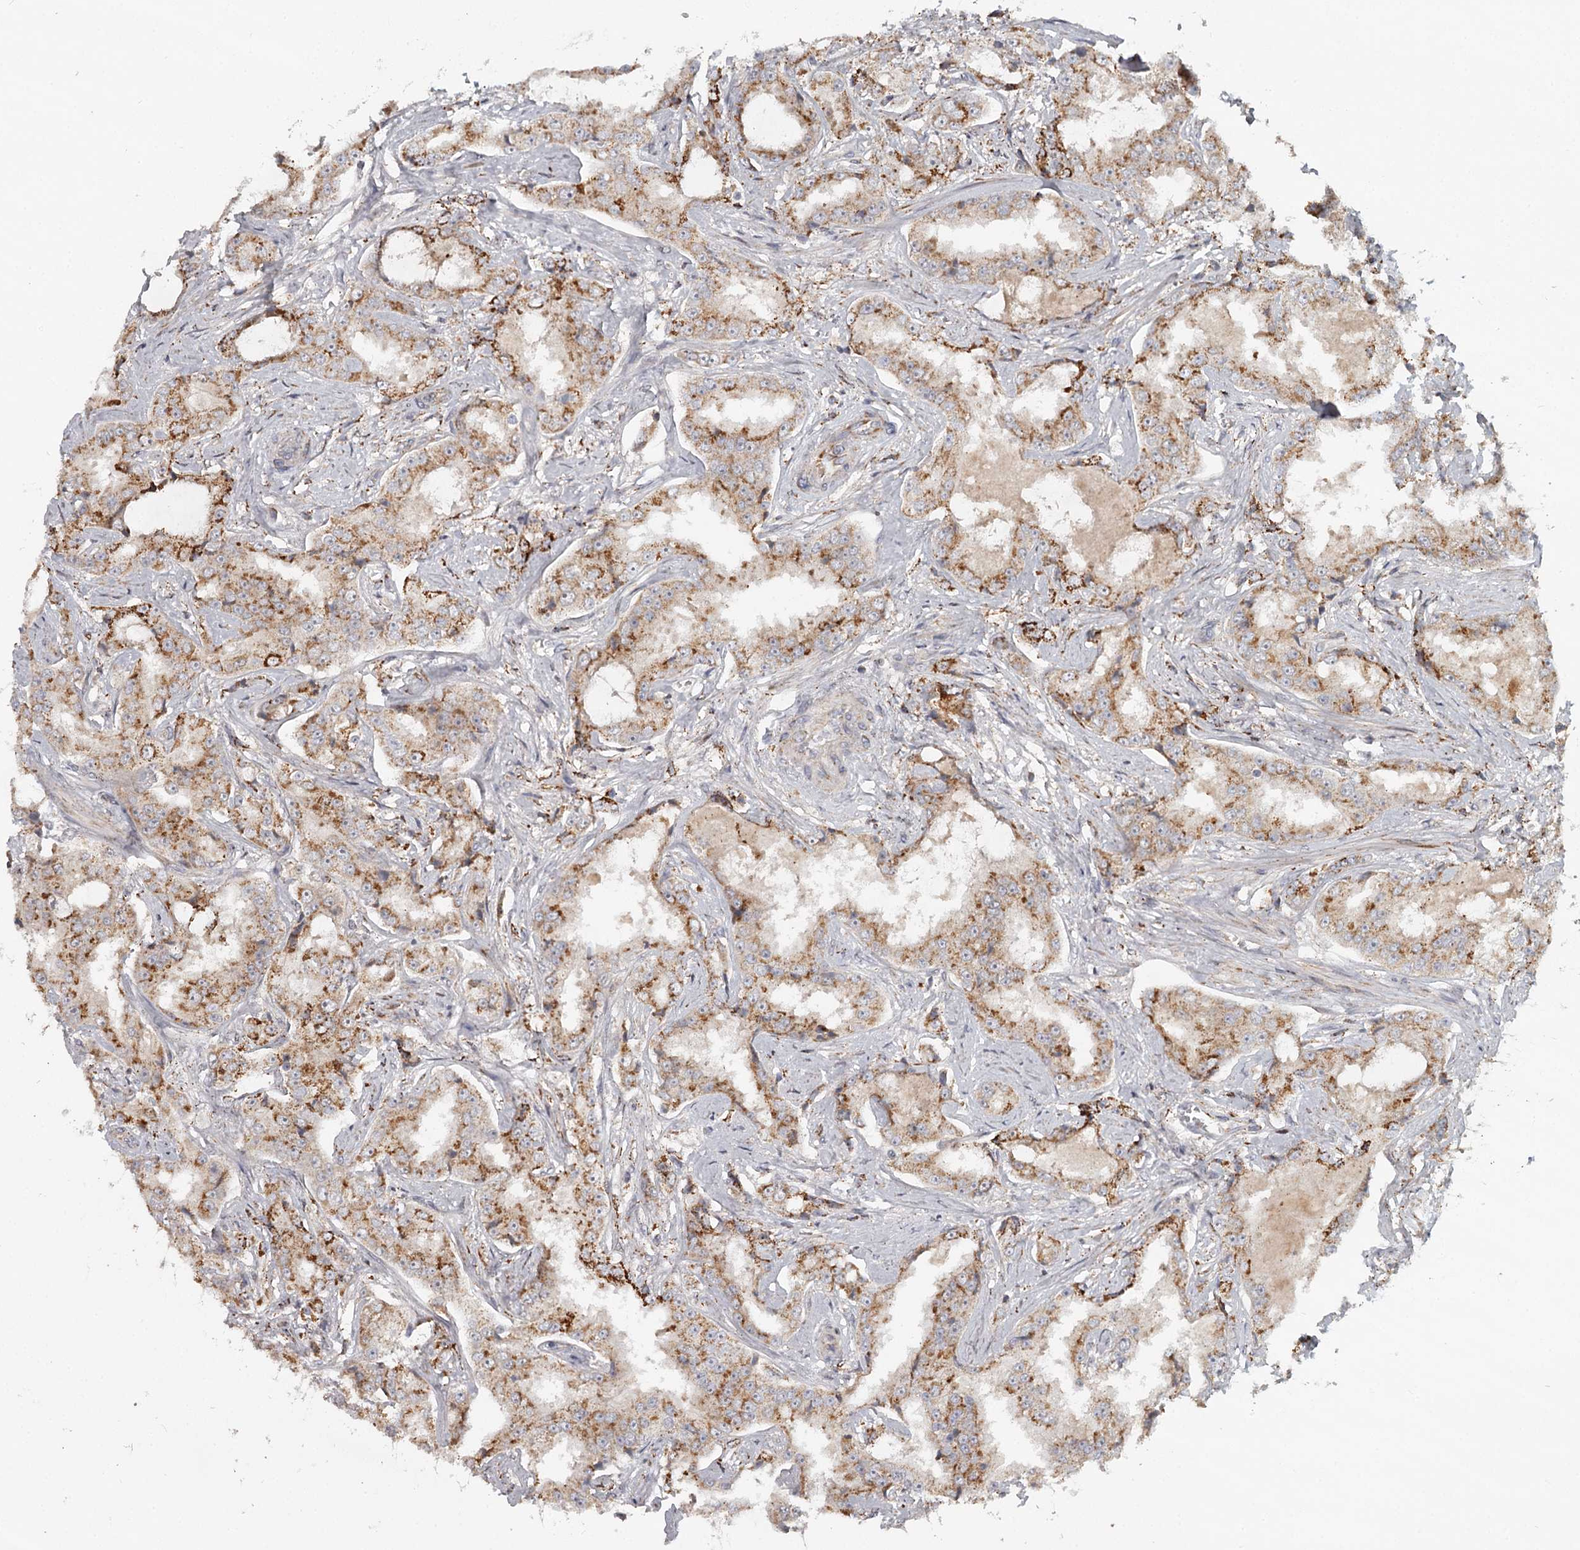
{"staining": {"intensity": "moderate", "quantity": ">75%", "location": "cytoplasmic/membranous"}, "tissue": "prostate cancer", "cell_type": "Tumor cells", "image_type": "cancer", "snomed": [{"axis": "morphology", "description": "Adenocarcinoma, High grade"}, {"axis": "topography", "description": "Prostate"}], "caption": "Moderate cytoplasmic/membranous protein staining is seen in about >75% of tumor cells in prostate cancer (high-grade adenocarcinoma).", "gene": "CDC123", "patient": {"sex": "male", "age": 73}}